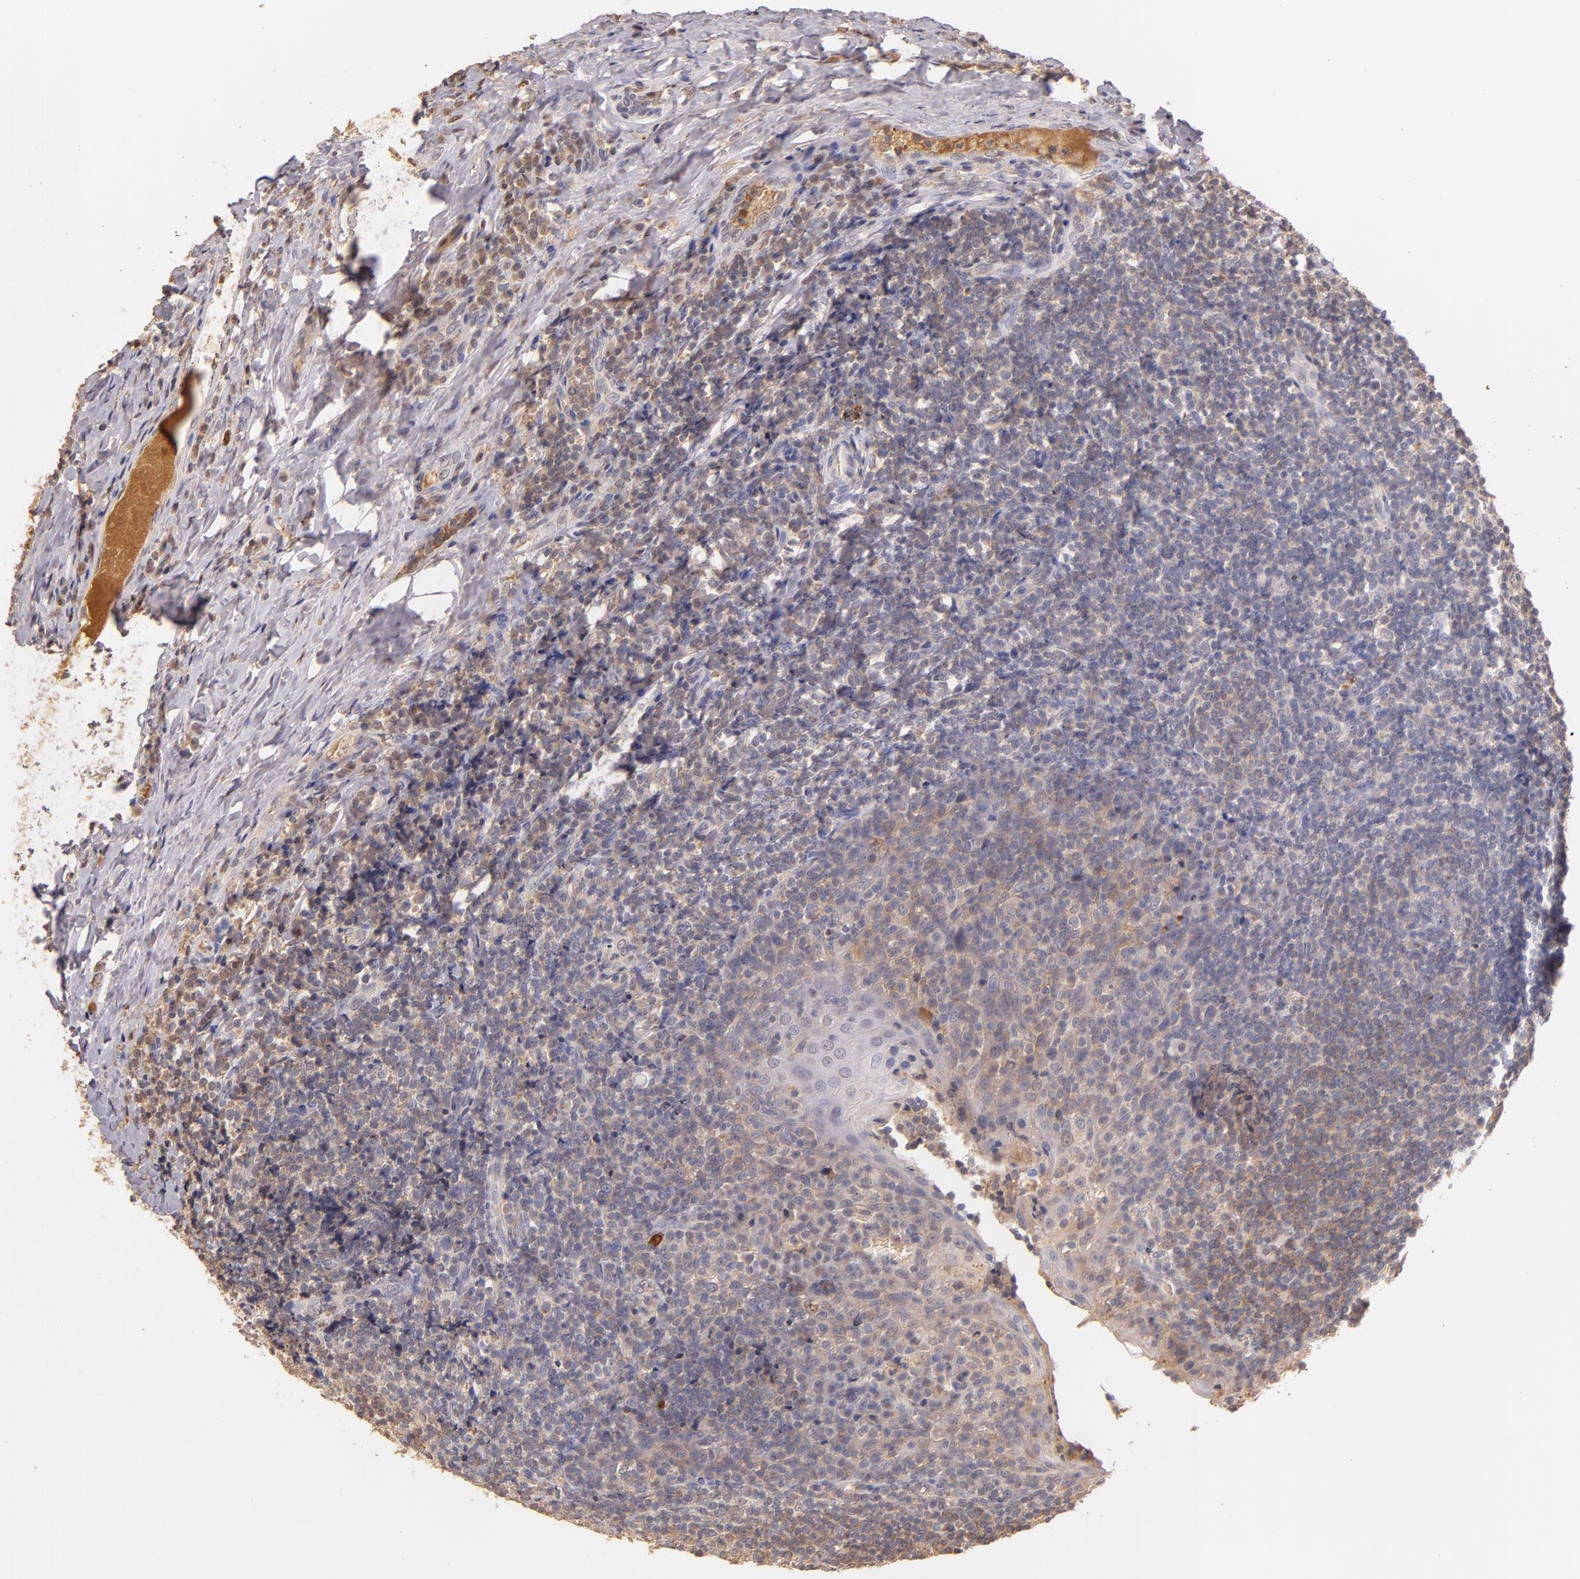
{"staining": {"intensity": "weak", "quantity": ">75%", "location": "cytoplasmic/membranous"}, "tissue": "tonsil", "cell_type": "Germinal center cells", "image_type": "normal", "snomed": [{"axis": "morphology", "description": "Normal tissue, NOS"}, {"axis": "topography", "description": "Tonsil"}], "caption": "High-magnification brightfield microscopy of normal tonsil stained with DAB (3,3'-diaminobenzidine) (brown) and counterstained with hematoxylin (blue). germinal center cells exhibit weak cytoplasmic/membranous staining is appreciated in approximately>75% of cells. (DAB IHC with brightfield microscopy, high magnification).", "gene": "SERPINC1", "patient": {"sex": "male", "age": 31}}